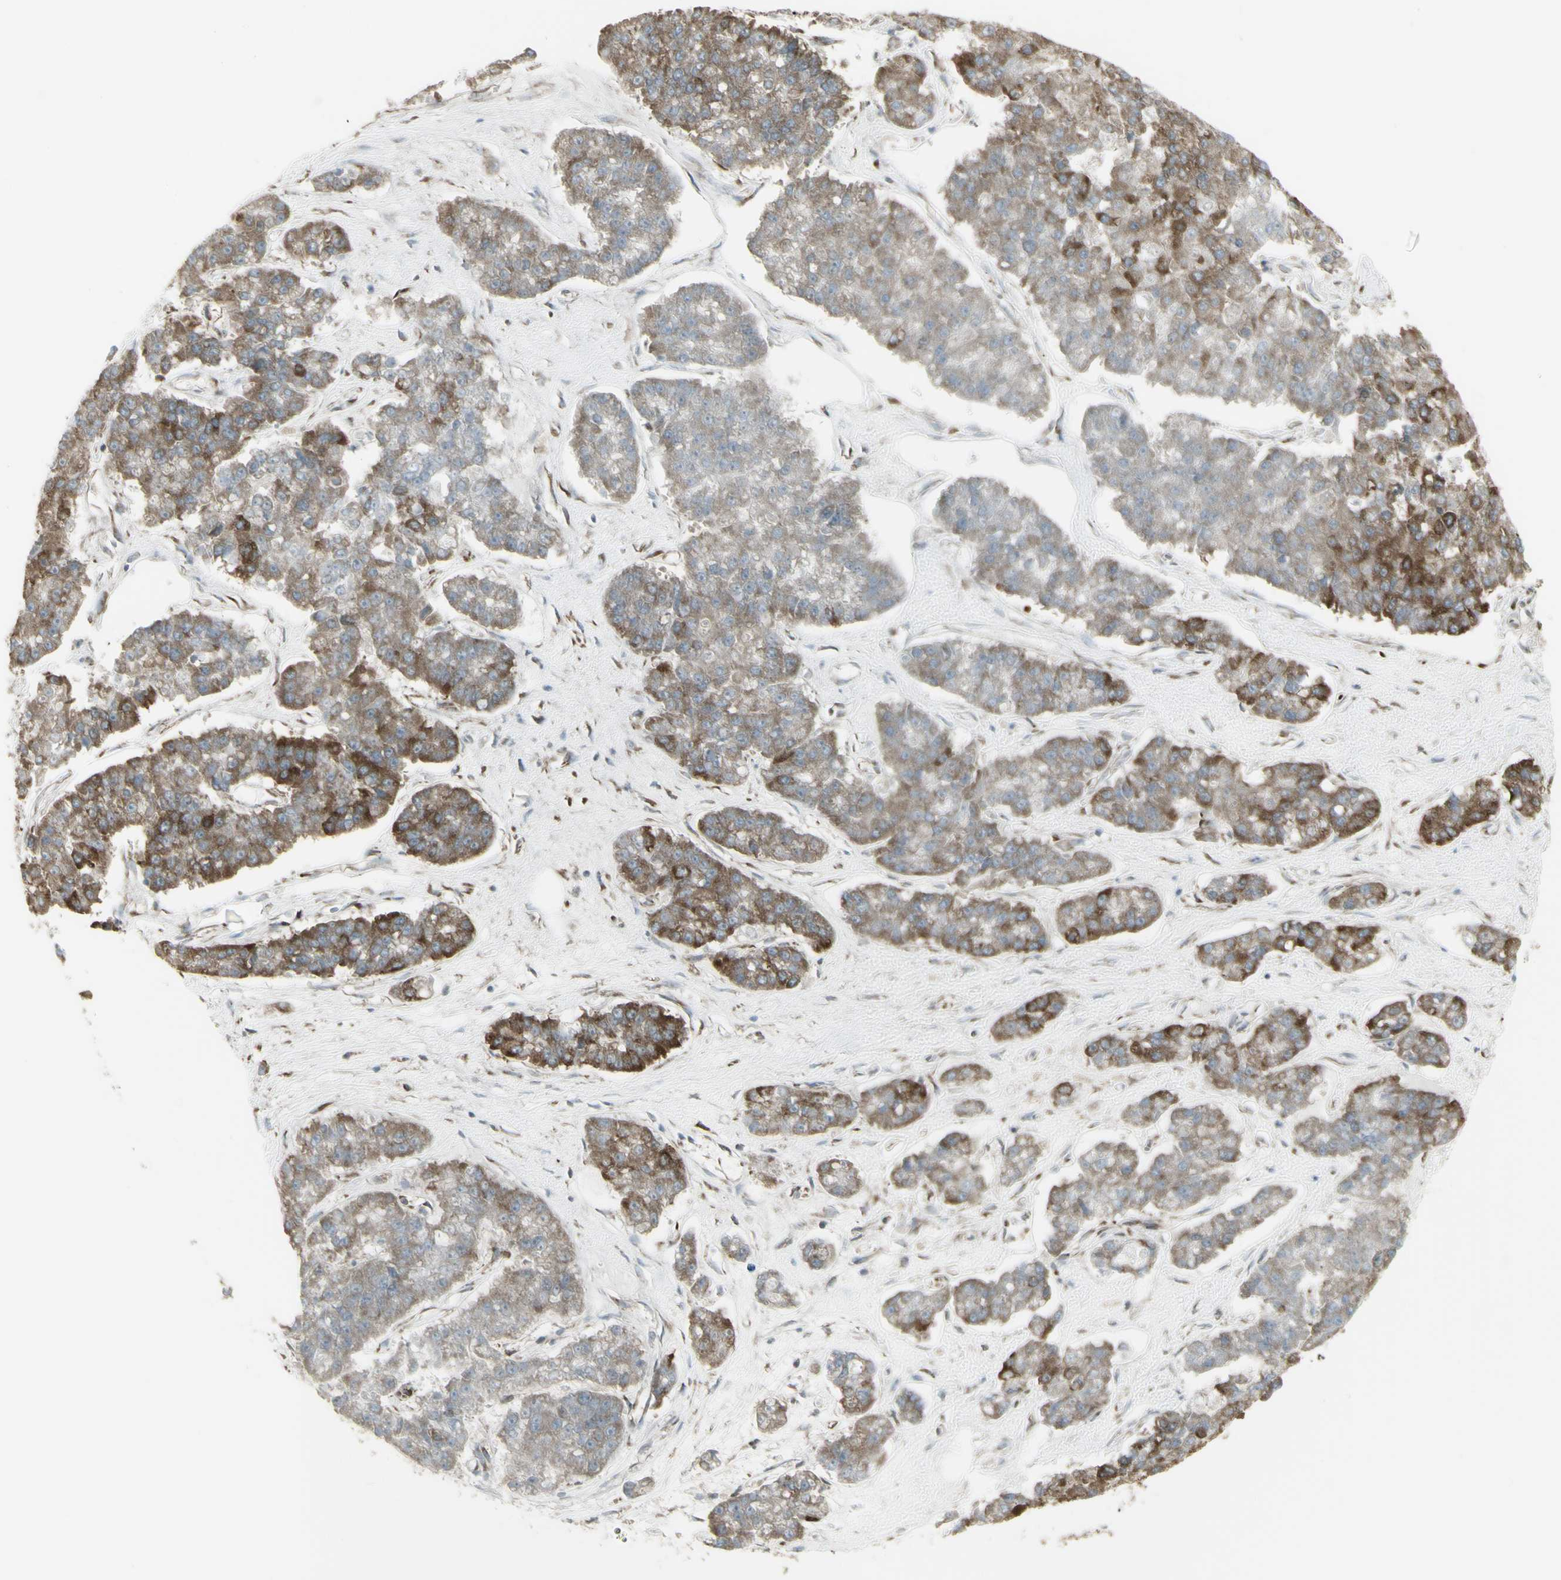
{"staining": {"intensity": "strong", "quantity": "25%-75%", "location": "cytoplasmic/membranous"}, "tissue": "pancreatic cancer", "cell_type": "Tumor cells", "image_type": "cancer", "snomed": [{"axis": "morphology", "description": "Adenocarcinoma, NOS"}, {"axis": "topography", "description": "Pancreas"}], "caption": "High-magnification brightfield microscopy of pancreatic cancer stained with DAB (brown) and counterstained with hematoxylin (blue). tumor cells exhibit strong cytoplasmic/membranous staining is present in about25%-75% of cells.", "gene": "FKBP3", "patient": {"sex": "male", "age": 50}}